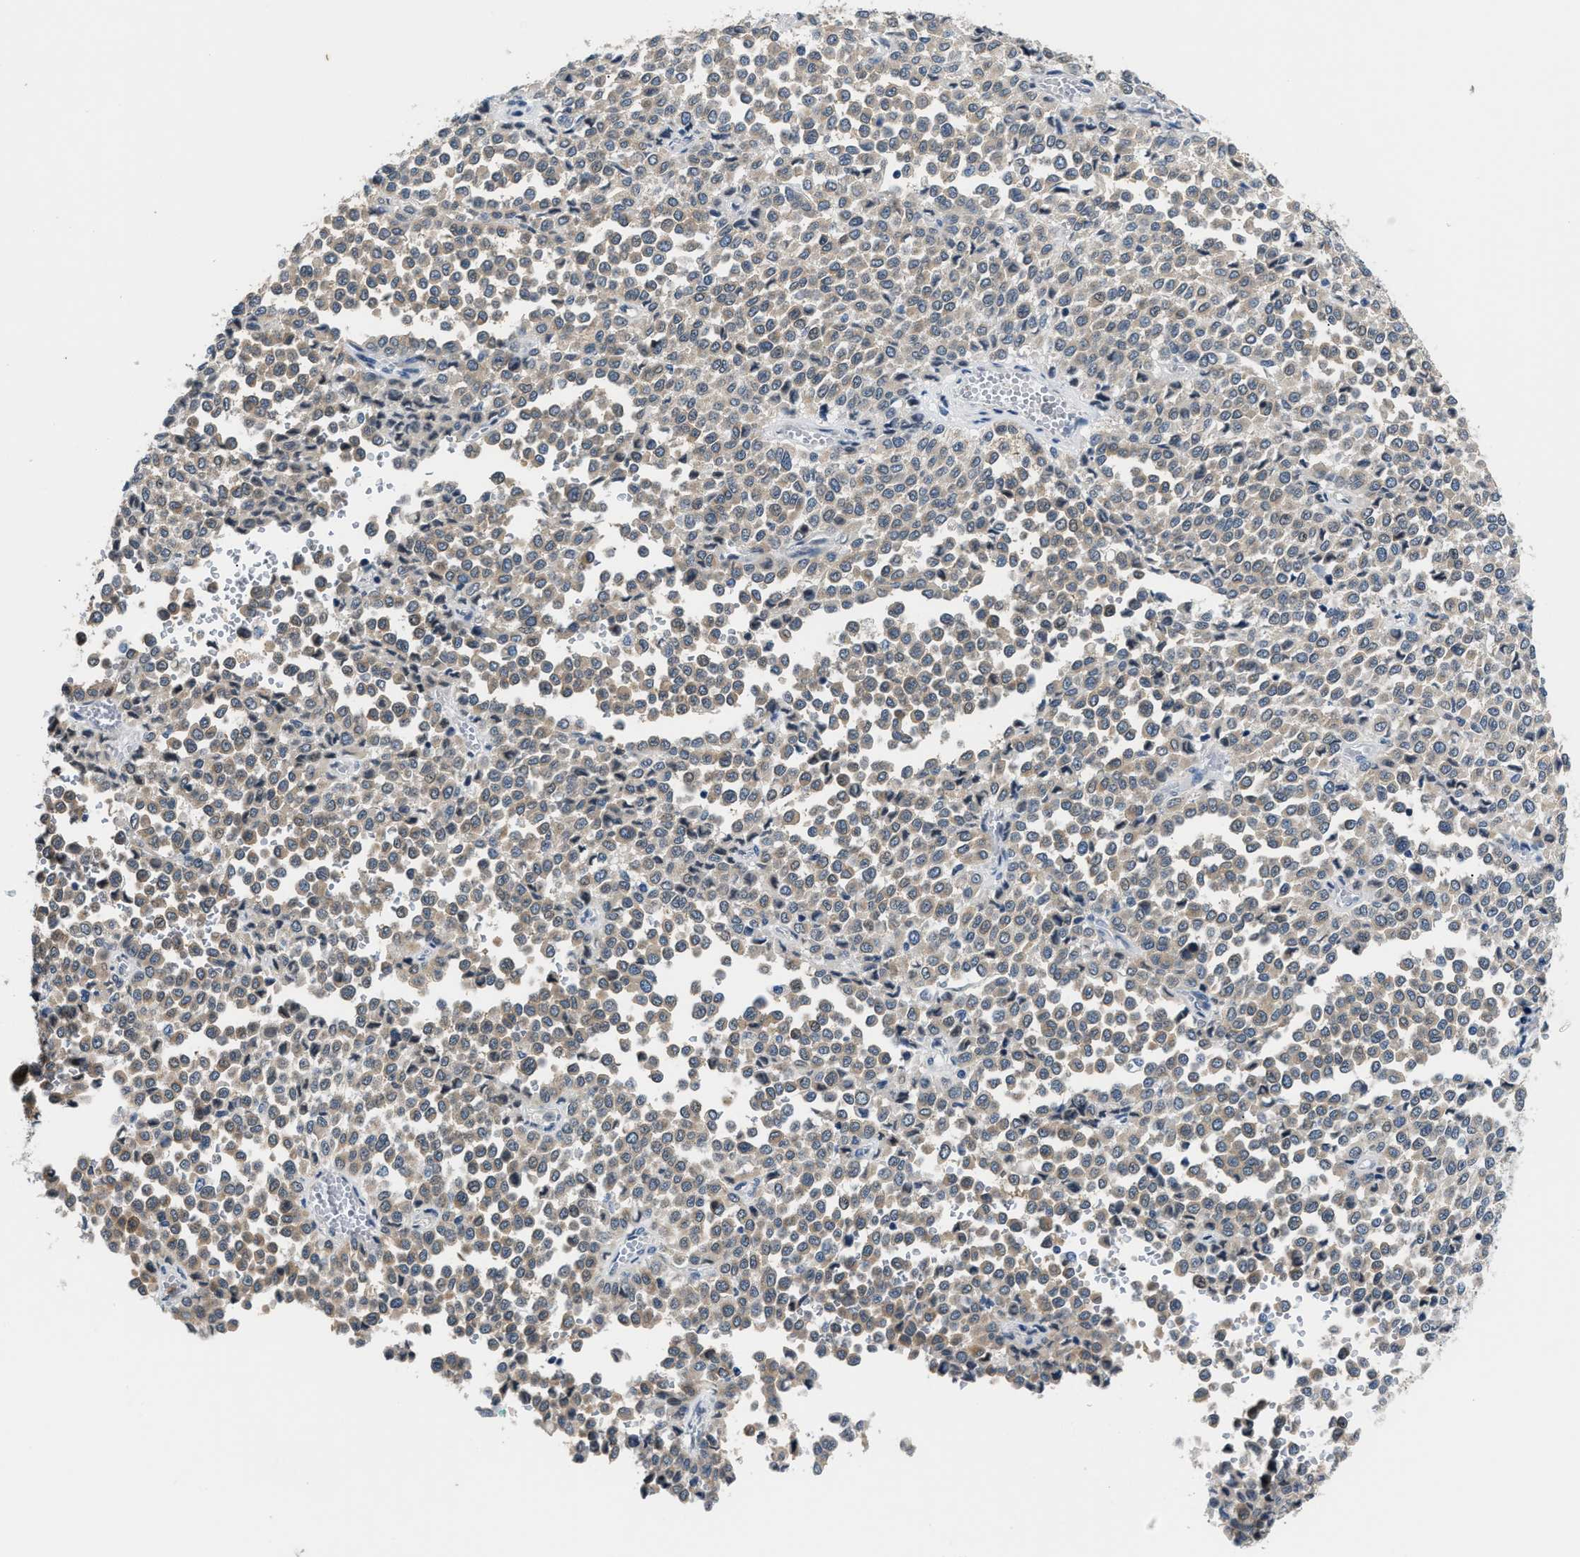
{"staining": {"intensity": "weak", "quantity": ">75%", "location": "cytoplasmic/membranous"}, "tissue": "melanoma", "cell_type": "Tumor cells", "image_type": "cancer", "snomed": [{"axis": "morphology", "description": "Malignant melanoma, Metastatic site"}, {"axis": "topography", "description": "Pancreas"}], "caption": "The histopathology image demonstrates immunohistochemical staining of malignant melanoma (metastatic site). There is weak cytoplasmic/membranous expression is present in about >75% of tumor cells.", "gene": "PPM1H", "patient": {"sex": "female", "age": 30}}